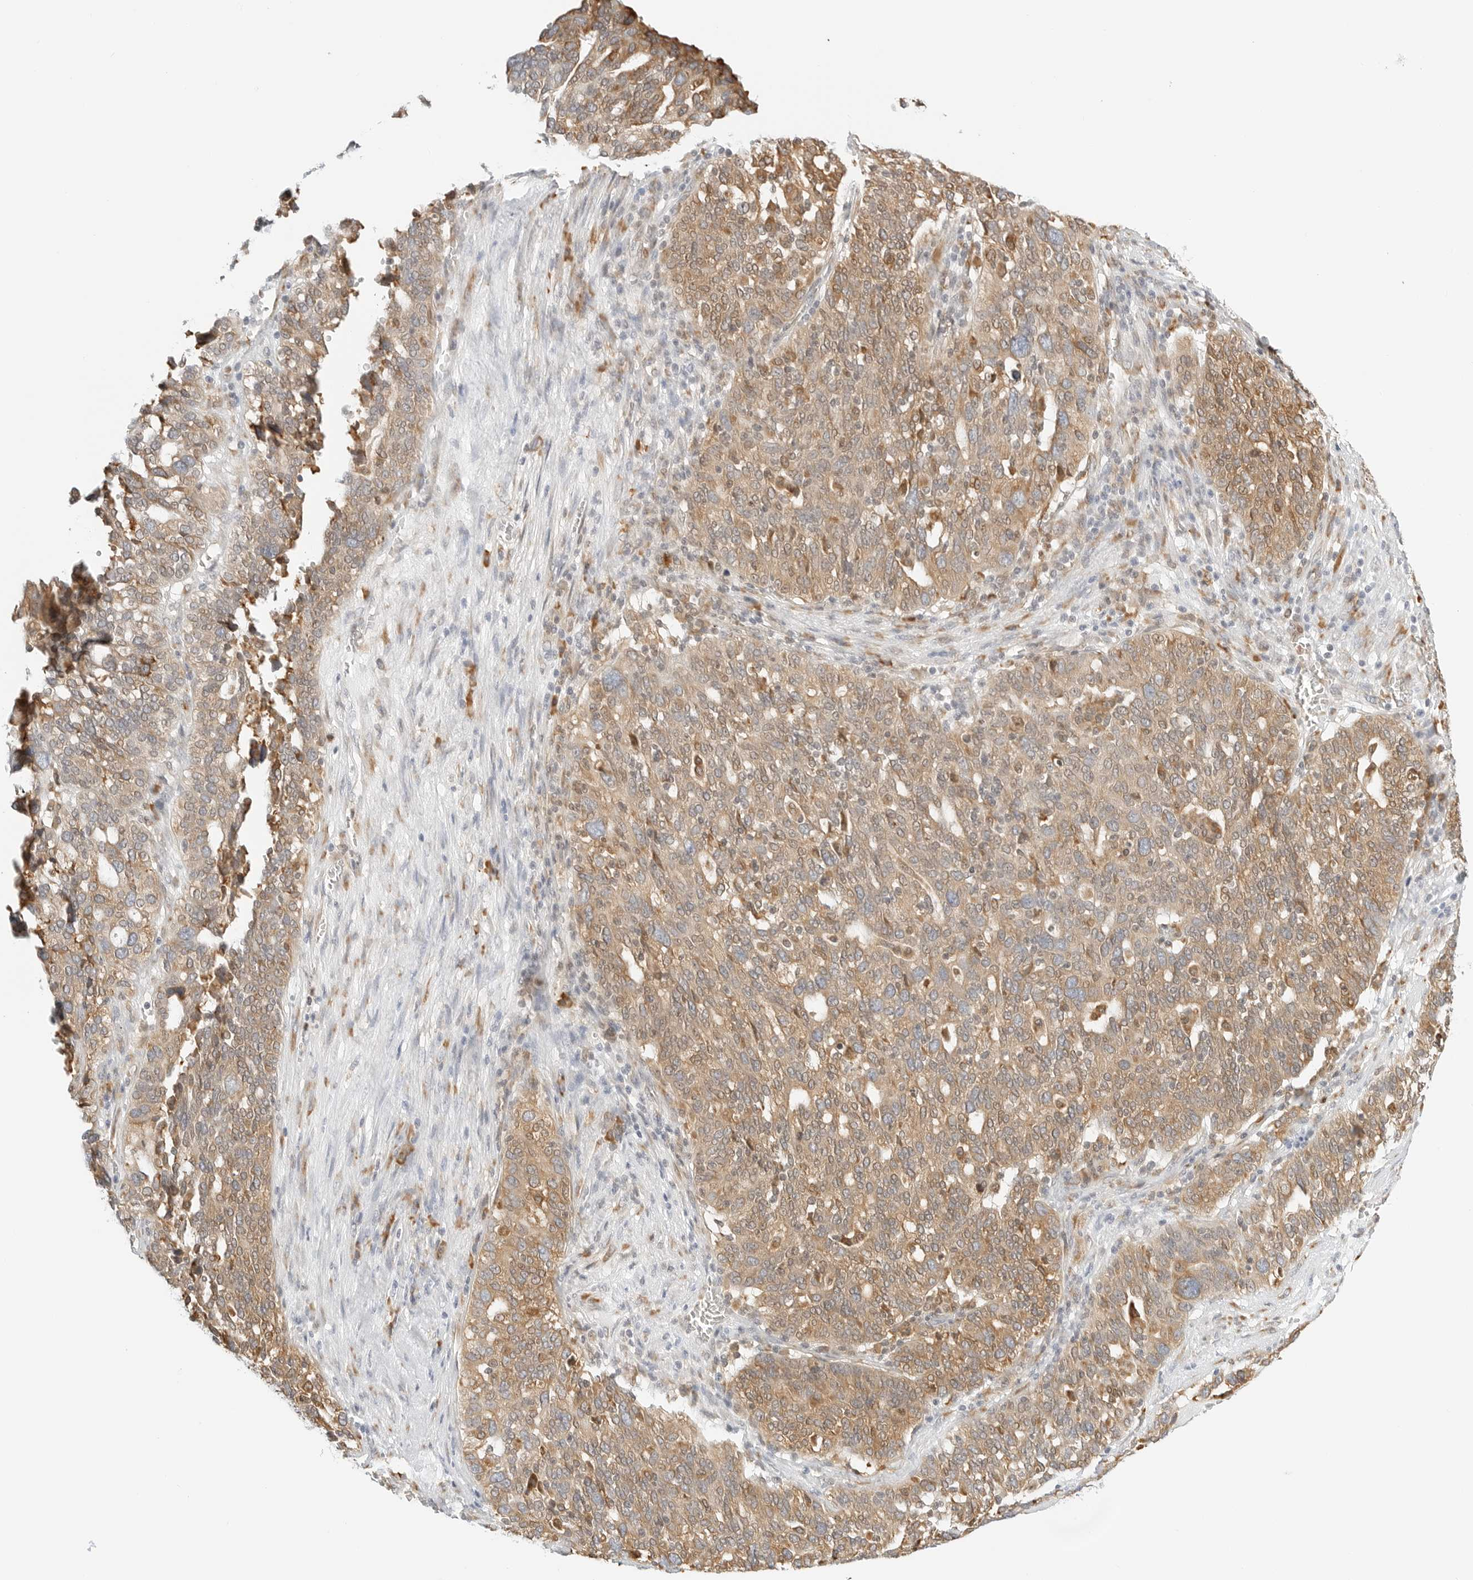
{"staining": {"intensity": "weak", "quantity": ">75%", "location": "cytoplasmic/membranous"}, "tissue": "ovarian cancer", "cell_type": "Tumor cells", "image_type": "cancer", "snomed": [{"axis": "morphology", "description": "Cystadenocarcinoma, serous, NOS"}, {"axis": "topography", "description": "Ovary"}], "caption": "A high-resolution photomicrograph shows immunohistochemistry (IHC) staining of ovarian serous cystadenocarcinoma, which exhibits weak cytoplasmic/membranous expression in about >75% of tumor cells. (Stains: DAB (3,3'-diaminobenzidine) in brown, nuclei in blue, Microscopy: brightfield microscopy at high magnification).", "gene": "THEM4", "patient": {"sex": "female", "age": 59}}